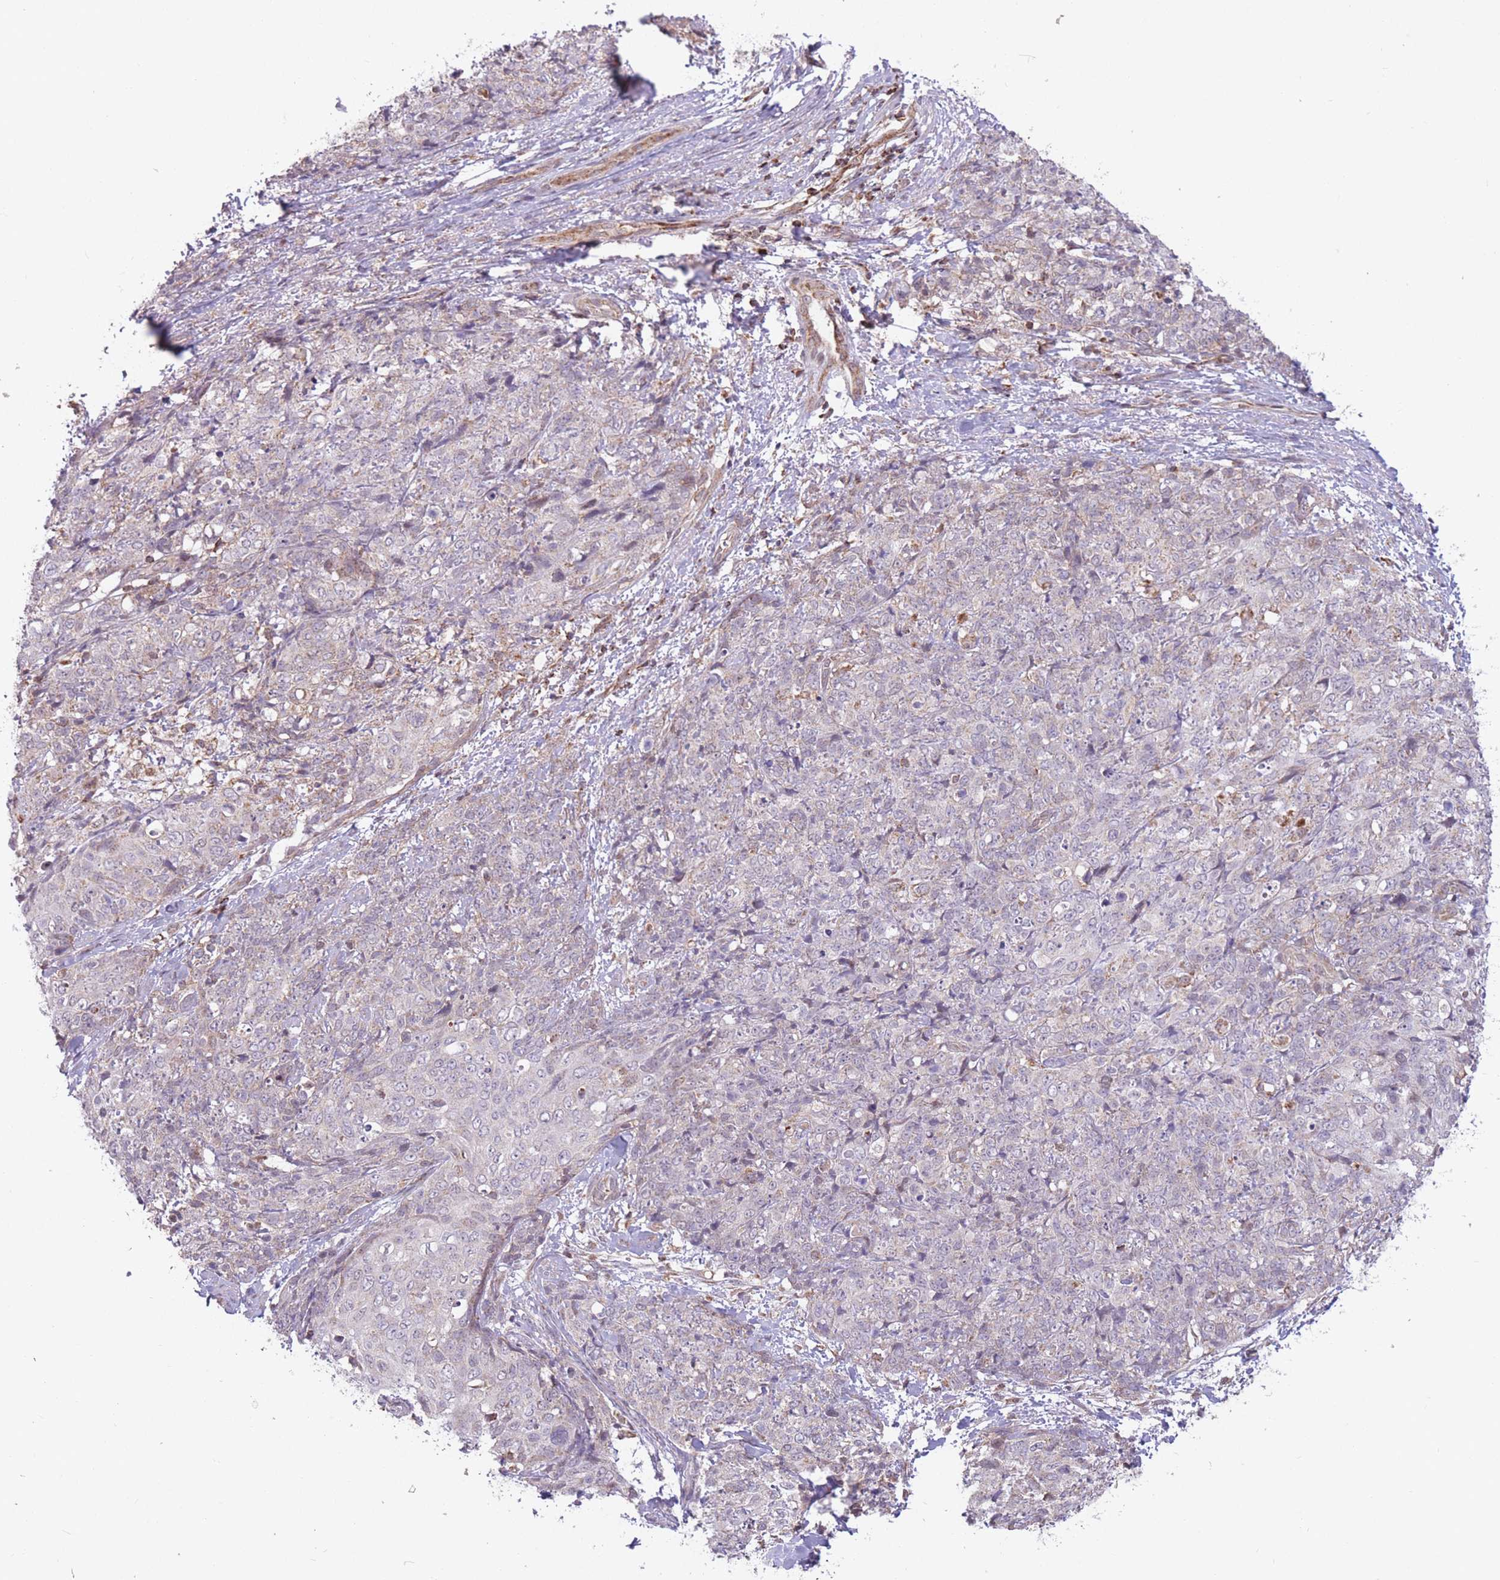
{"staining": {"intensity": "weak", "quantity": "<25%", "location": "cytoplasmic/membranous"}, "tissue": "skin cancer", "cell_type": "Tumor cells", "image_type": "cancer", "snomed": [{"axis": "morphology", "description": "Squamous cell carcinoma, NOS"}, {"axis": "topography", "description": "Skin"}, {"axis": "topography", "description": "Vulva"}], "caption": "Immunohistochemical staining of skin squamous cell carcinoma exhibits no significant staining in tumor cells.", "gene": "DPYSL4", "patient": {"sex": "female", "age": 85}}